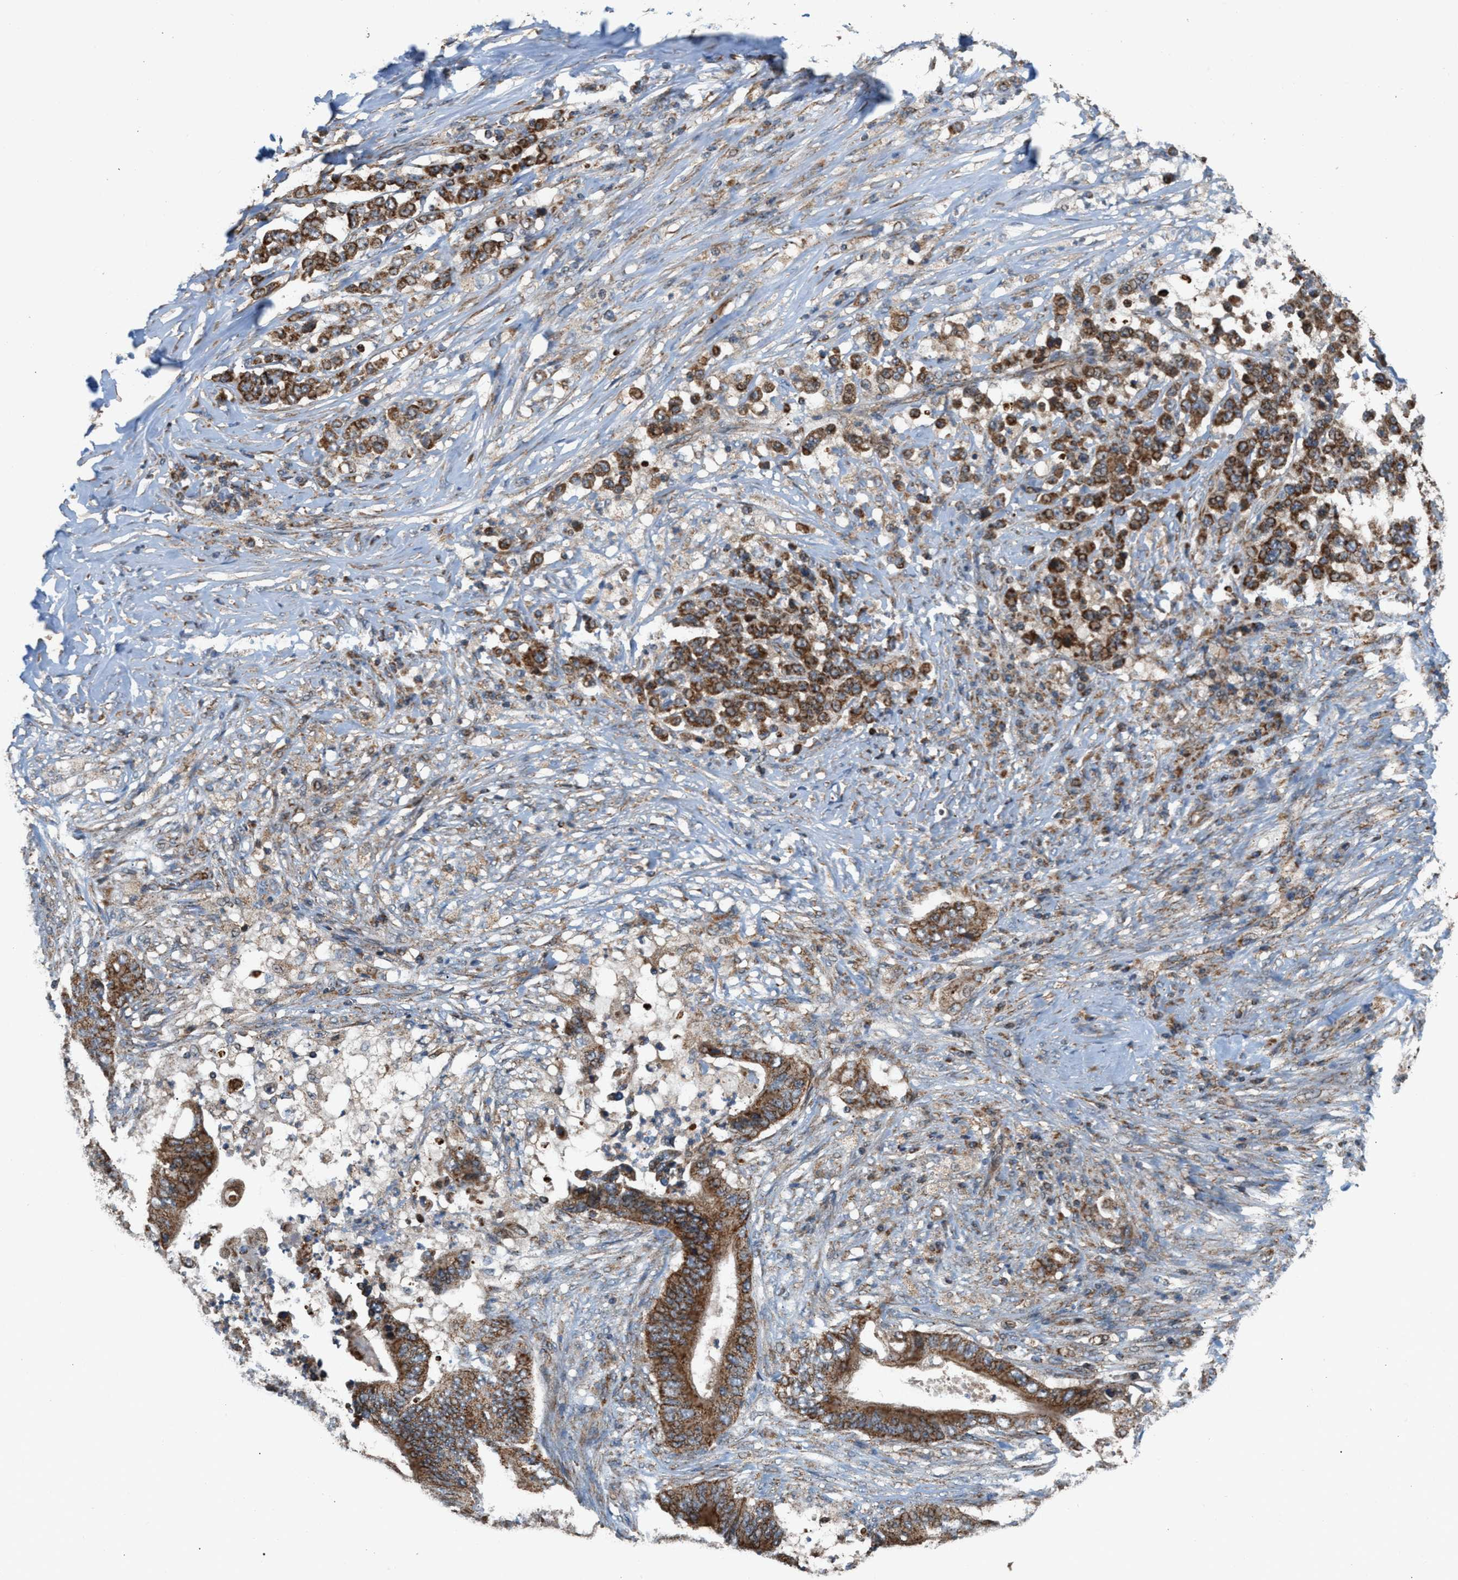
{"staining": {"intensity": "moderate", "quantity": ">75%", "location": "cytoplasmic/membranous"}, "tissue": "stomach cancer", "cell_type": "Tumor cells", "image_type": "cancer", "snomed": [{"axis": "morphology", "description": "Adenocarcinoma, NOS"}, {"axis": "topography", "description": "Stomach"}], "caption": "Protein expression analysis of human stomach adenocarcinoma reveals moderate cytoplasmic/membranous staining in approximately >75% of tumor cells.", "gene": "SGSM2", "patient": {"sex": "female", "age": 73}}